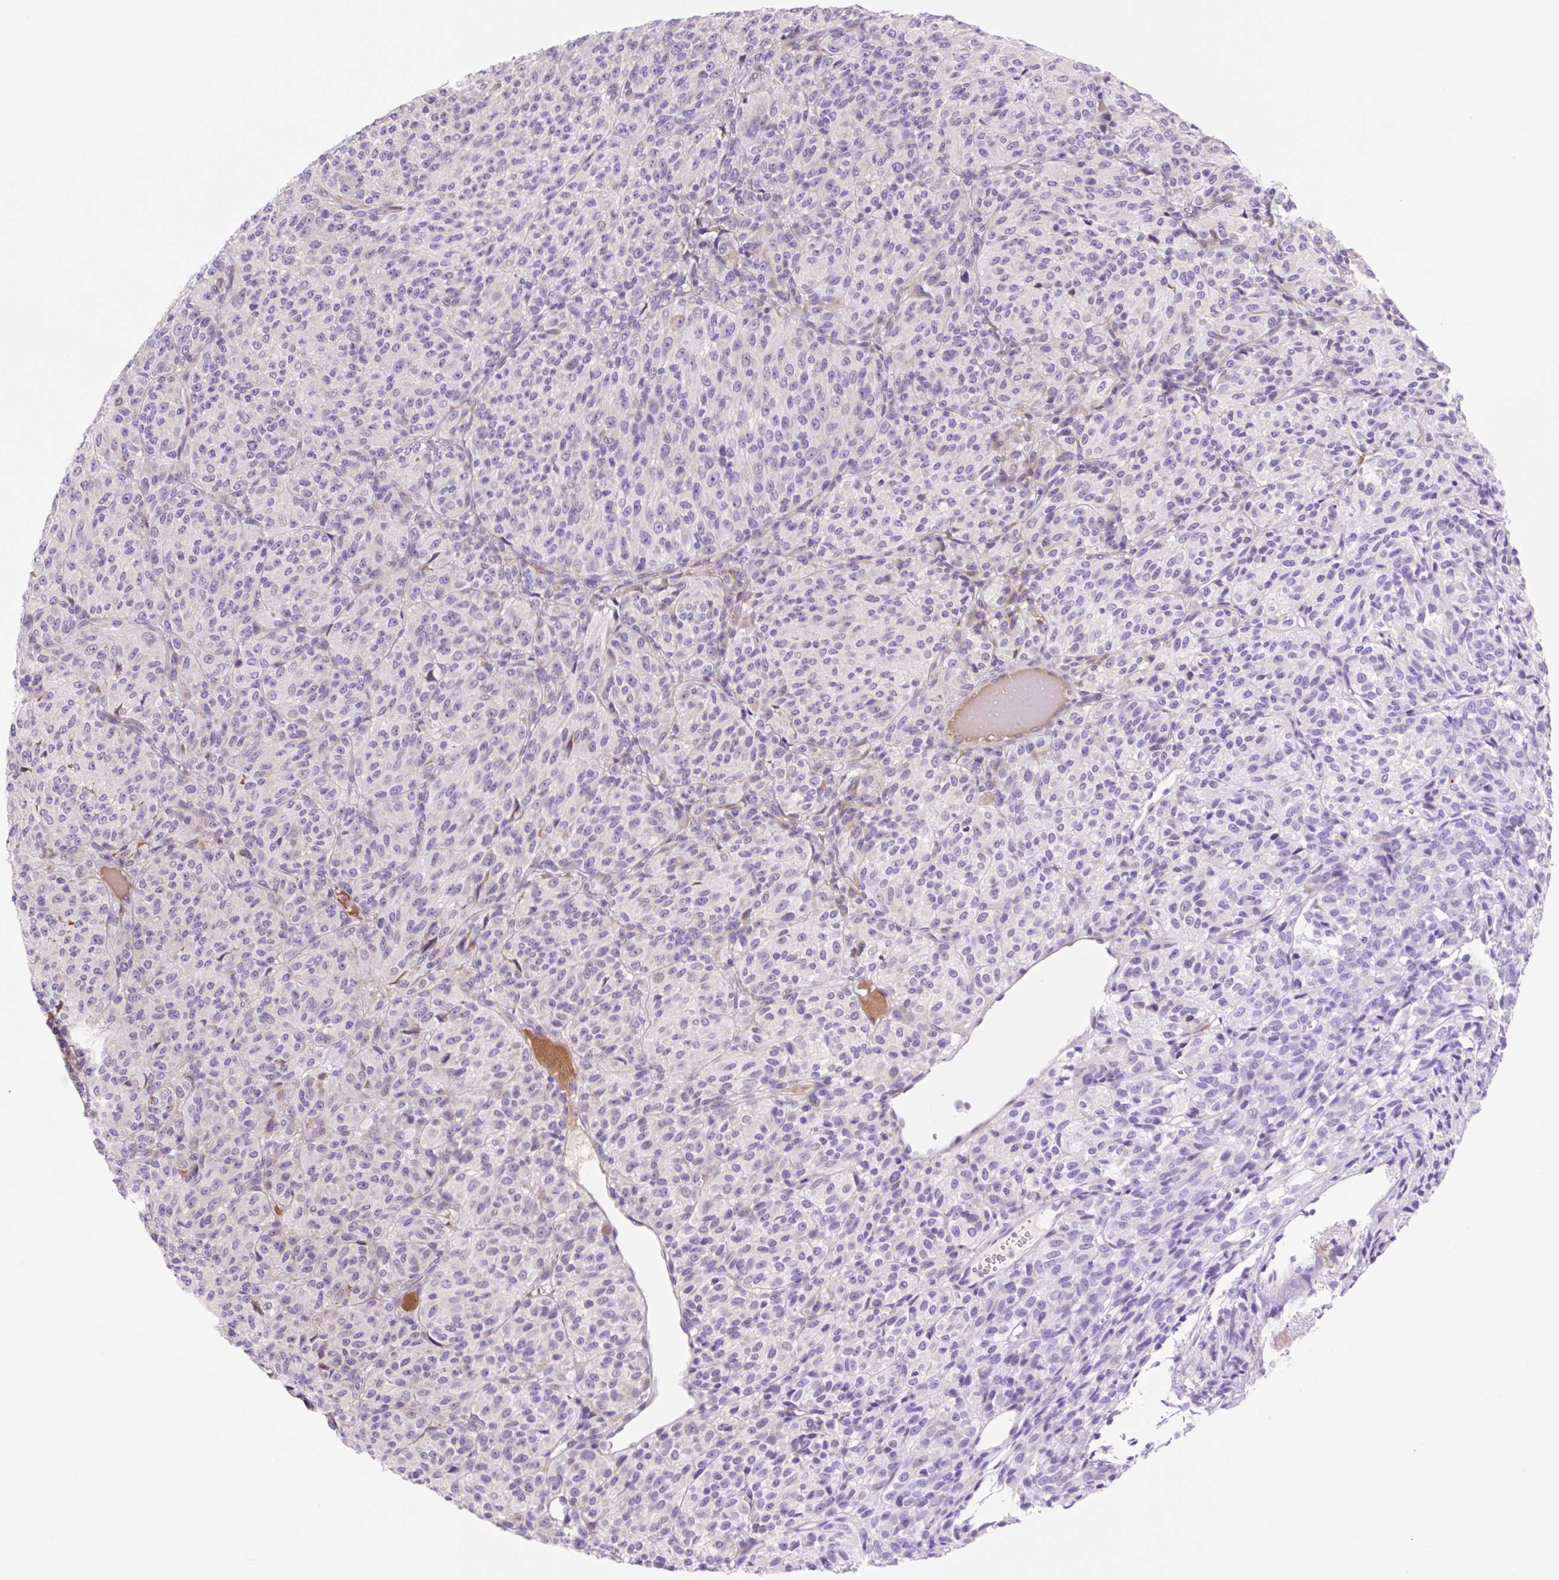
{"staining": {"intensity": "negative", "quantity": "none", "location": "none"}, "tissue": "melanoma", "cell_type": "Tumor cells", "image_type": "cancer", "snomed": [{"axis": "morphology", "description": "Malignant melanoma, Metastatic site"}, {"axis": "topography", "description": "Brain"}], "caption": "An image of human malignant melanoma (metastatic site) is negative for staining in tumor cells. (DAB IHC, high magnification).", "gene": "ZNF121", "patient": {"sex": "female", "age": 56}}